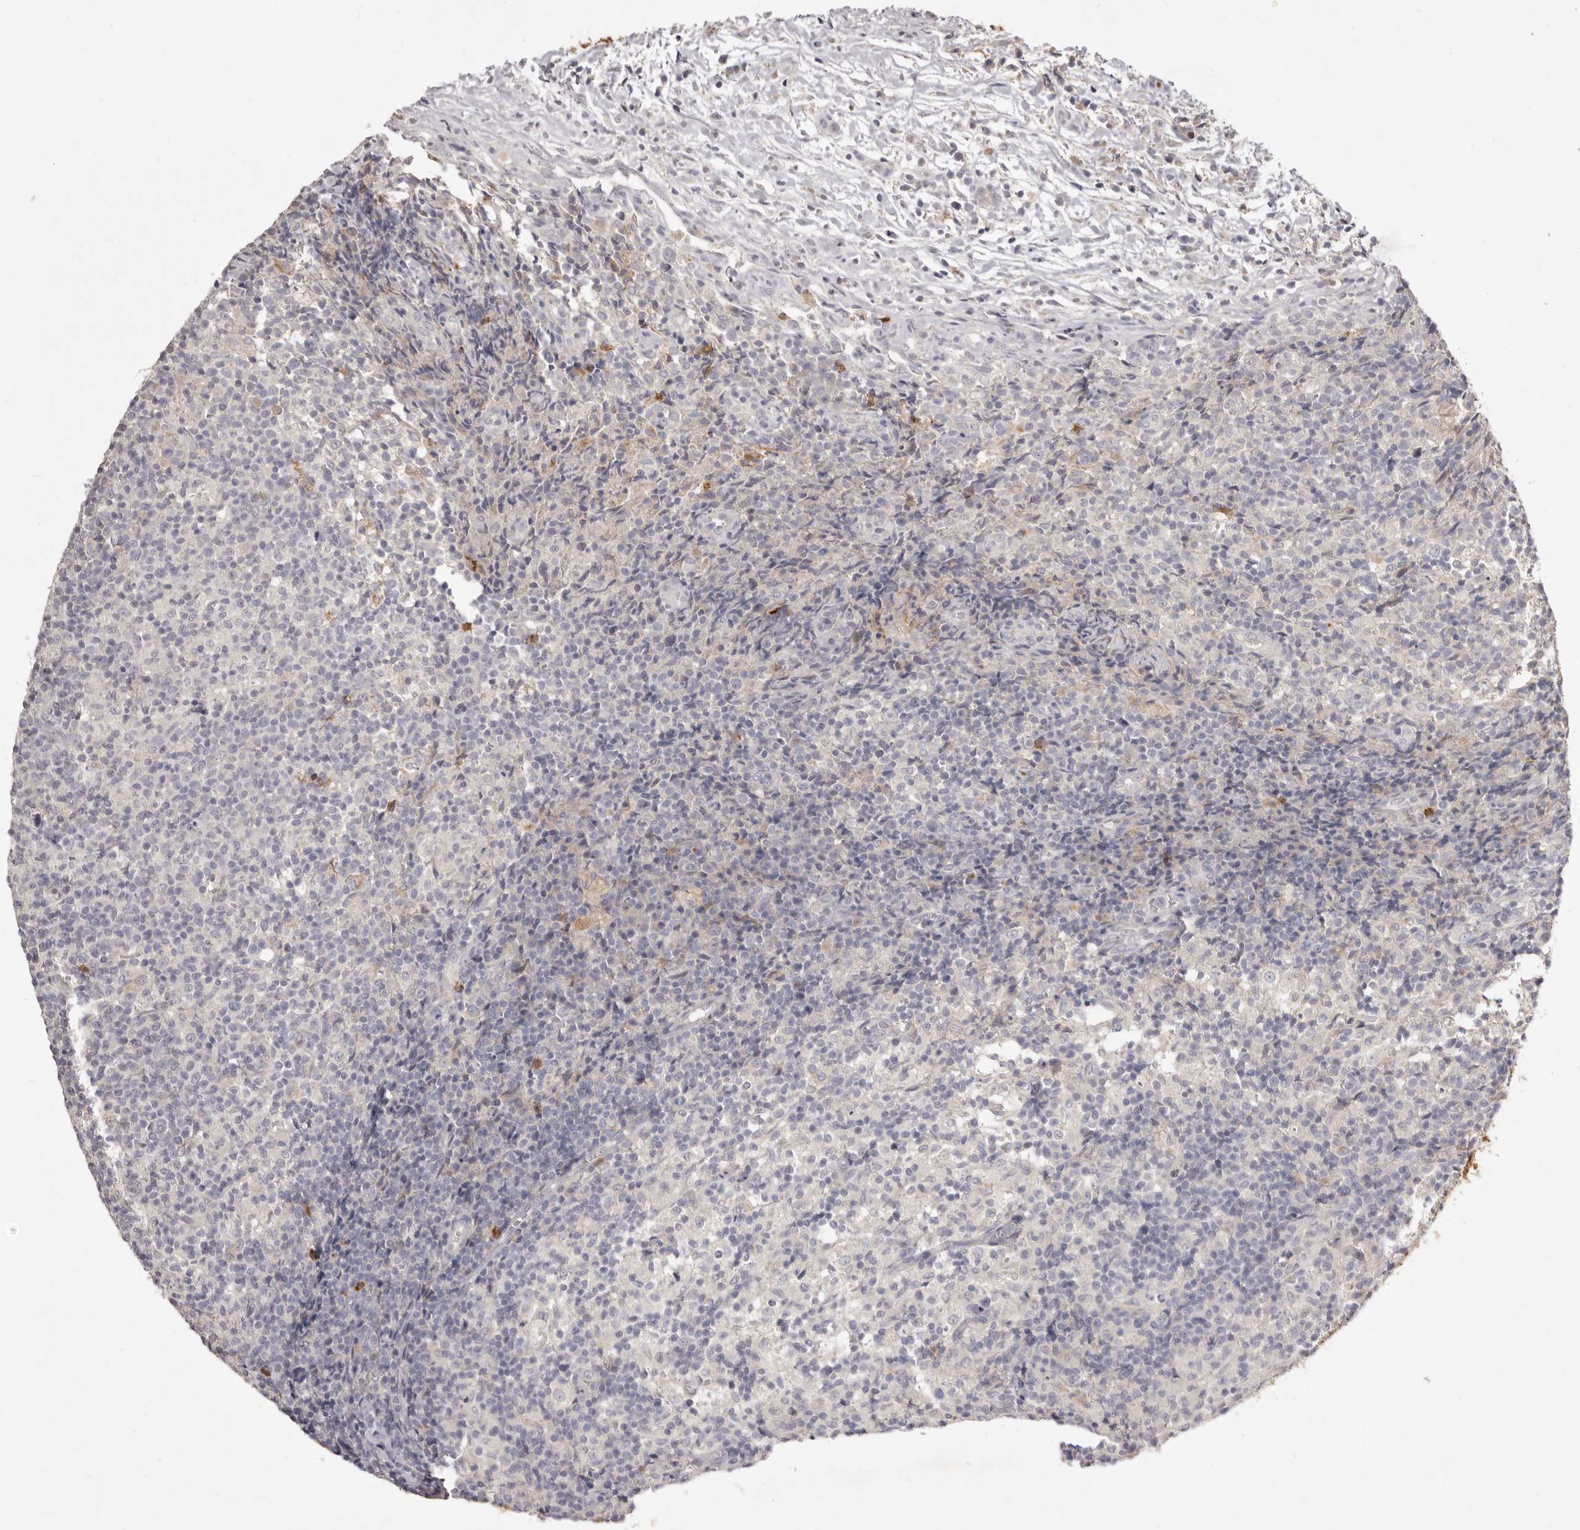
{"staining": {"intensity": "negative", "quantity": "none", "location": "none"}, "tissue": "lymph node", "cell_type": "Germinal center cells", "image_type": "normal", "snomed": [{"axis": "morphology", "description": "Normal tissue, NOS"}, {"axis": "morphology", "description": "Inflammation, NOS"}, {"axis": "topography", "description": "Lymph node"}], "caption": "Immunohistochemical staining of unremarkable human lymph node demonstrates no significant staining in germinal center cells.", "gene": "GPR84", "patient": {"sex": "male", "age": 55}}